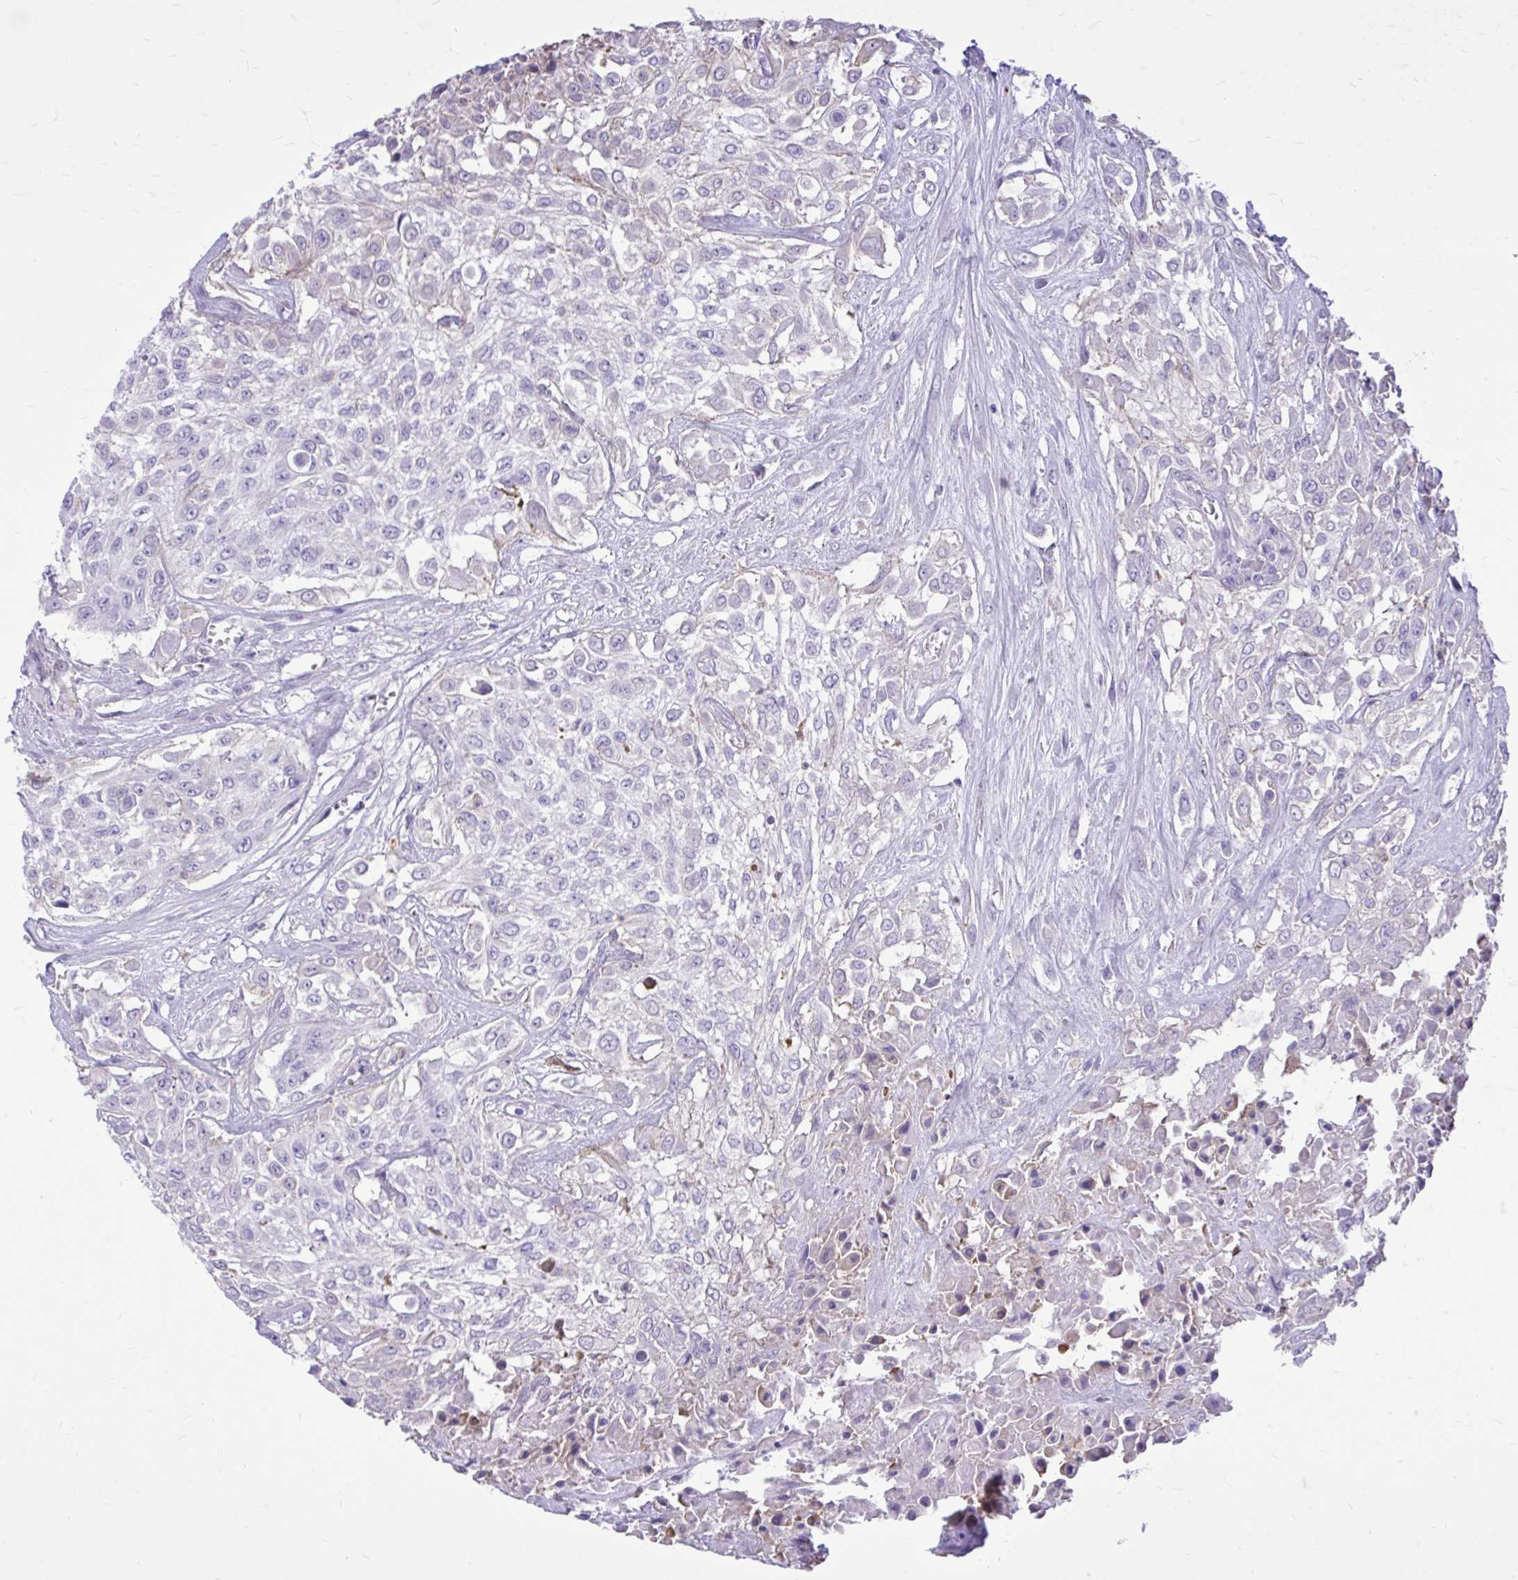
{"staining": {"intensity": "negative", "quantity": "none", "location": "none"}, "tissue": "urothelial cancer", "cell_type": "Tumor cells", "image_type": "cancer", "snomed": [{"axis": "morphology", "description": "Urothelial carcinoma, High grade"}, {"axis": "topography", "description": "Urinary bladder"}], "caption": "High magnification brightfield microscopy of urothelial carcinoma (high-grade) stained with DAB (brown) and counterstained with hematoxylin (blue): tumor cells show no significant expression.", "gene": "TLR7", "patient": {"sex": "male", "age": 57}}